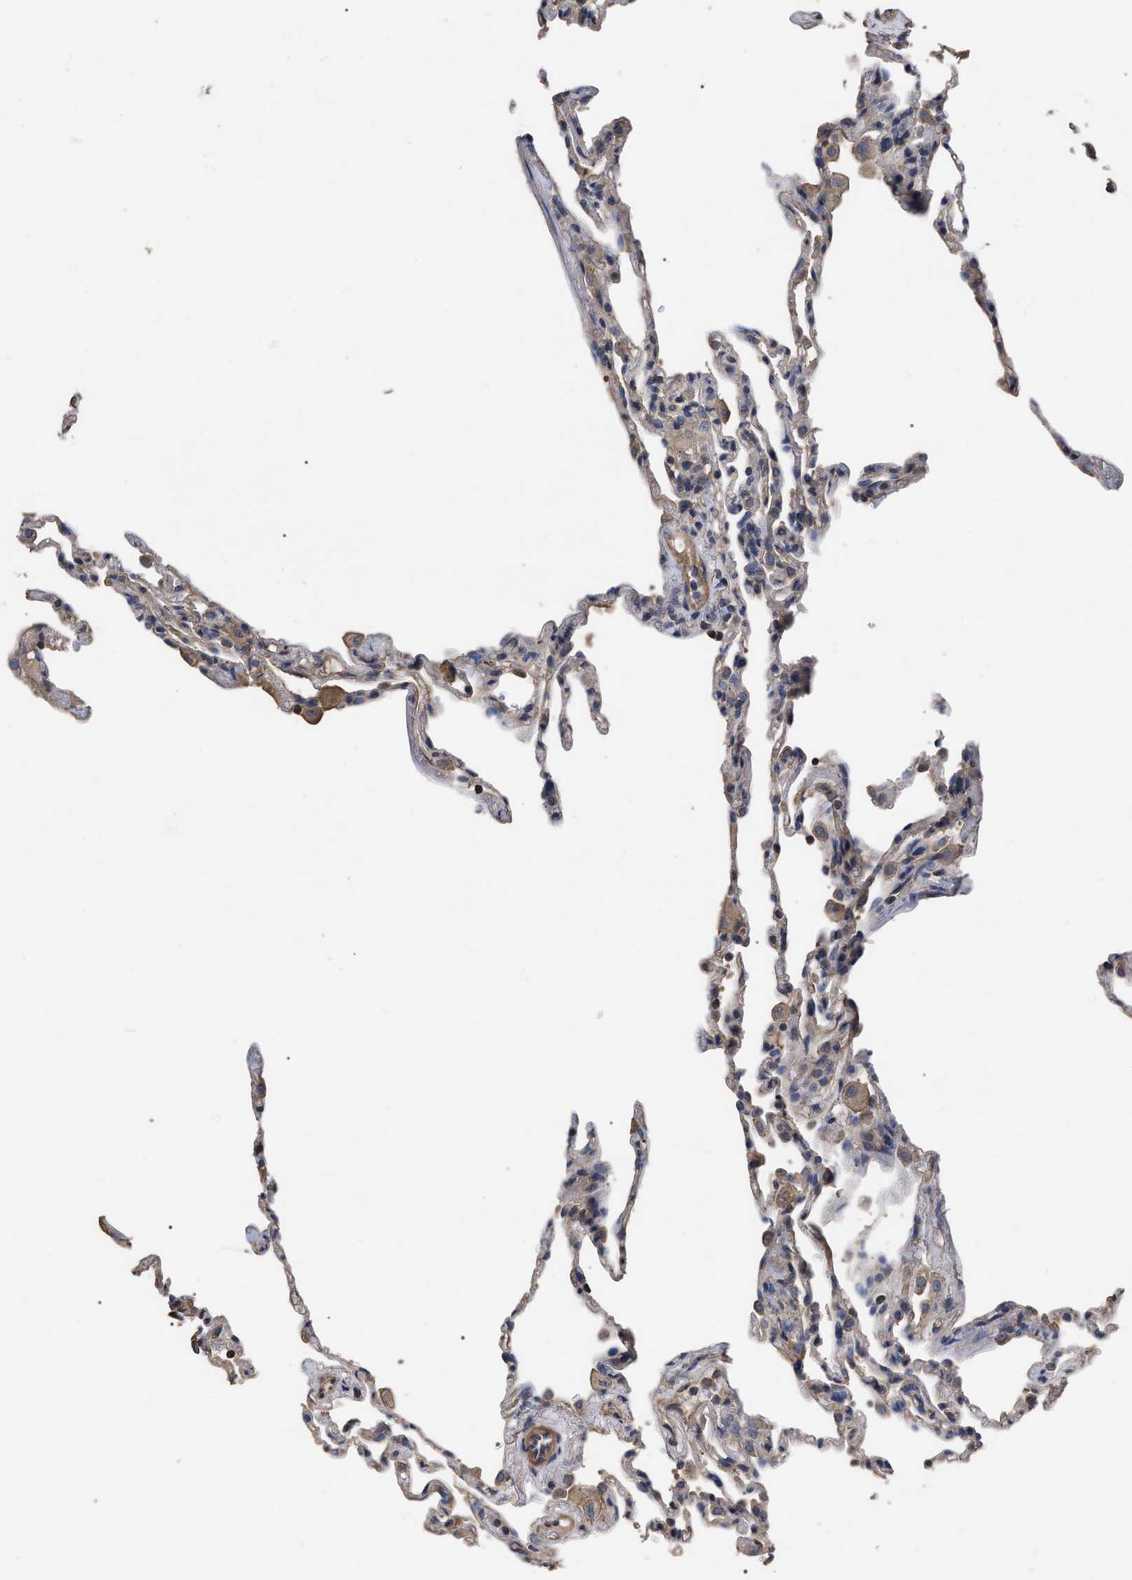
{"staining": {"intensity": "weak", "quantity": "25%-75%", "location": "cytoplasmic/membranous"}, "tissue": "lung", "cell_type": "Alveolar cells", "image_type": "normal", "snomed": [{"axis": "morphology", "description": "Normal tissue, NOS"}, {"axis": "topography", "description": "Lung"}], "caption": "DAB (3,3'-diaminobenzidine) immunohistochemical staining of benign lung displays weak cytoplasmic/membranous protein positivity in approximately 25%-75% of alveolar cells. (DAB IHC, brown staining for protein, blue staining for nuclei).", "gene": "BTN2A1", "patient": {"sex": "male", "age": 59}}